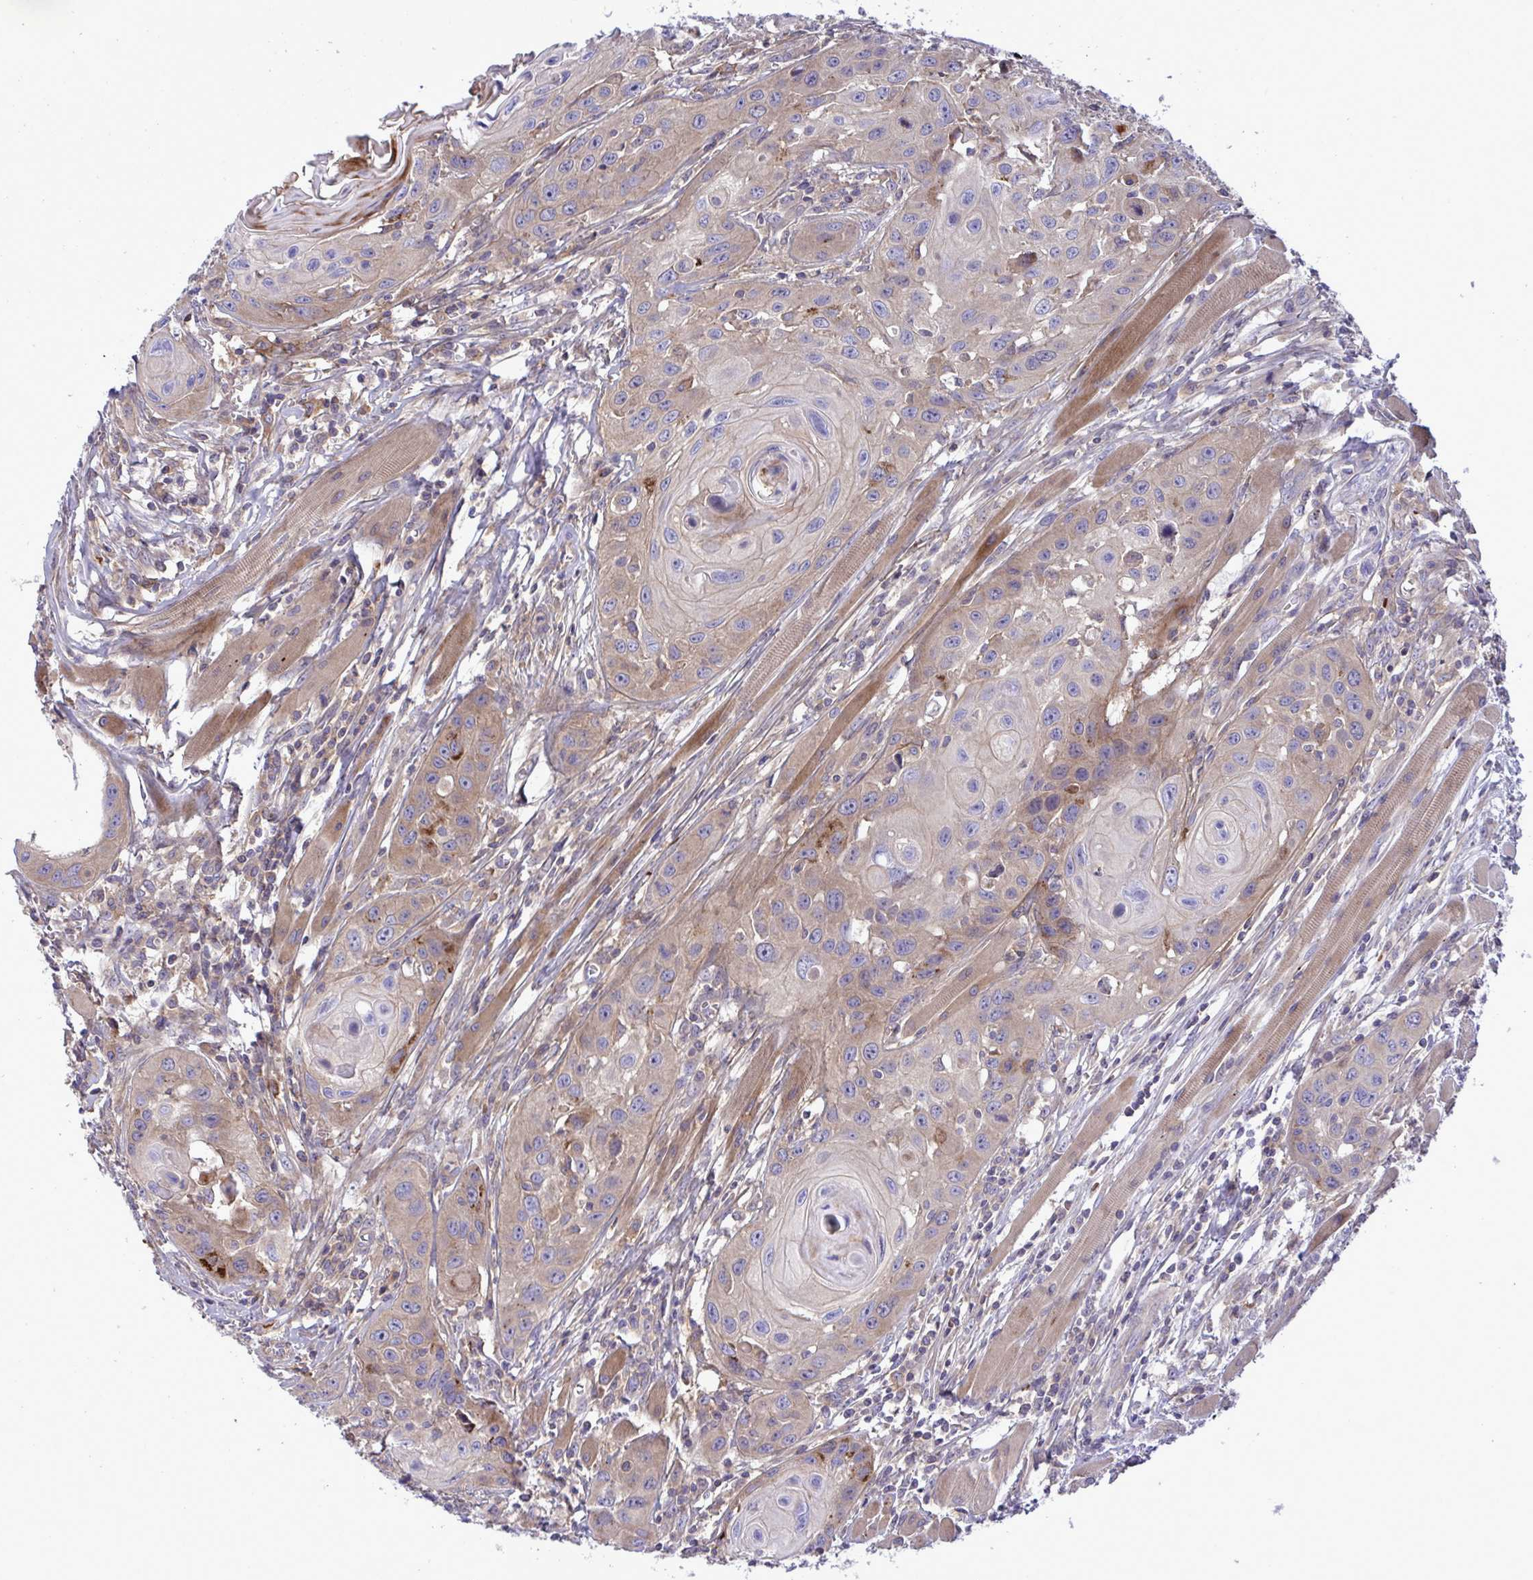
{"staining": {"intensity": "weak", "quantity": "<25%", "location": "cytoplasmic/membranous"}, "tissue": "head and neck cancer", "cell_type": "Tumor cells", "image_type": "cancer", "snomed": [{"axis": "morphology", "description": "Squamous cell carcinoma, NOS"}, {"axis": "topography", "description": "Oral tissue"}, {"axis": "topography", "description": "Head-Neck"}], "caption": "Head and neck cancer stained for a protein using immunohistochemistry (IHC) displays no staining tumor cells.", "gene": "GRB14", "patient": {"sex": "male", "age": 58}}